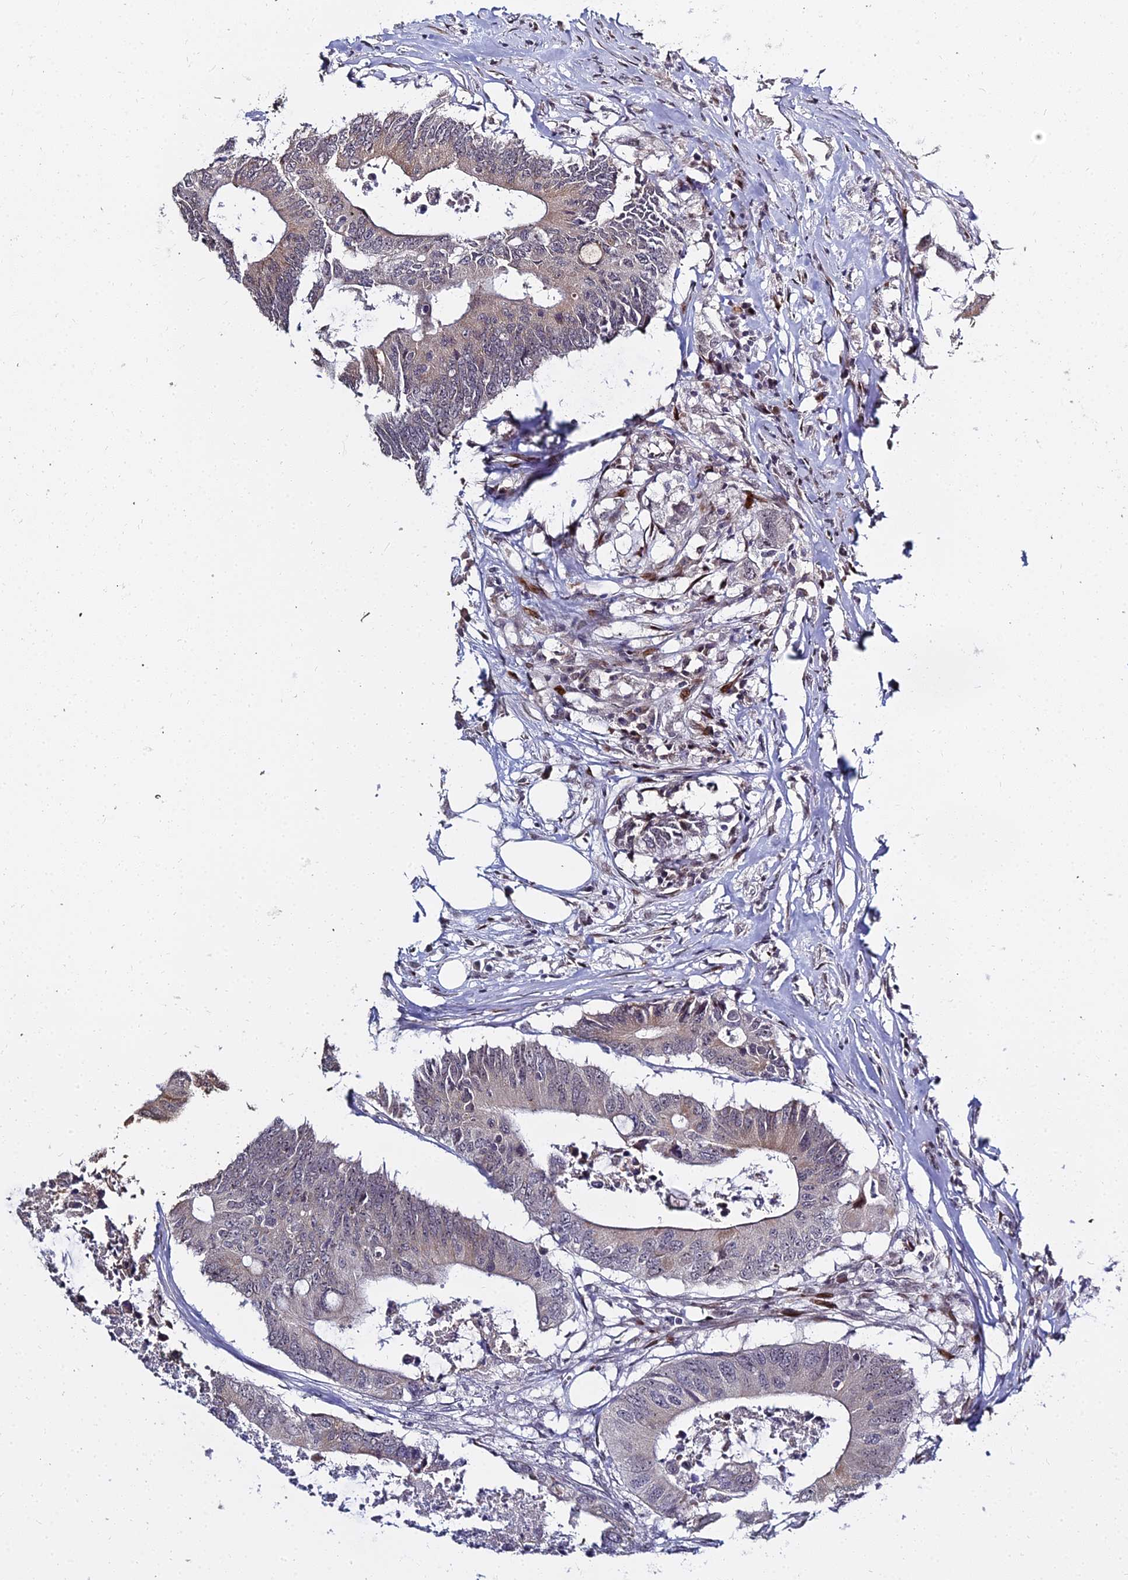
{"staining": {"intensity": "negative", "quantity": "none", "location": "none"}, "tissue": "colorectal cancer", "cell_type": "Tumor cells", "image_type": "cancer", "snomed": [{"axis": "morphology", "description": "Adenocarcinoma, NOS"}, {"axis": "topography", "description": "Colon"}], "caption": "An image of colorectal adenocarcinoma stained for a protein shows no brown staining in tumor cells. (DAB (3,3'-diaminobenzidine) immunohistochemistry with hematoxylin counter stain).", "gene": "ABCA2", "patient": {"sex": "male", "age": 71}}